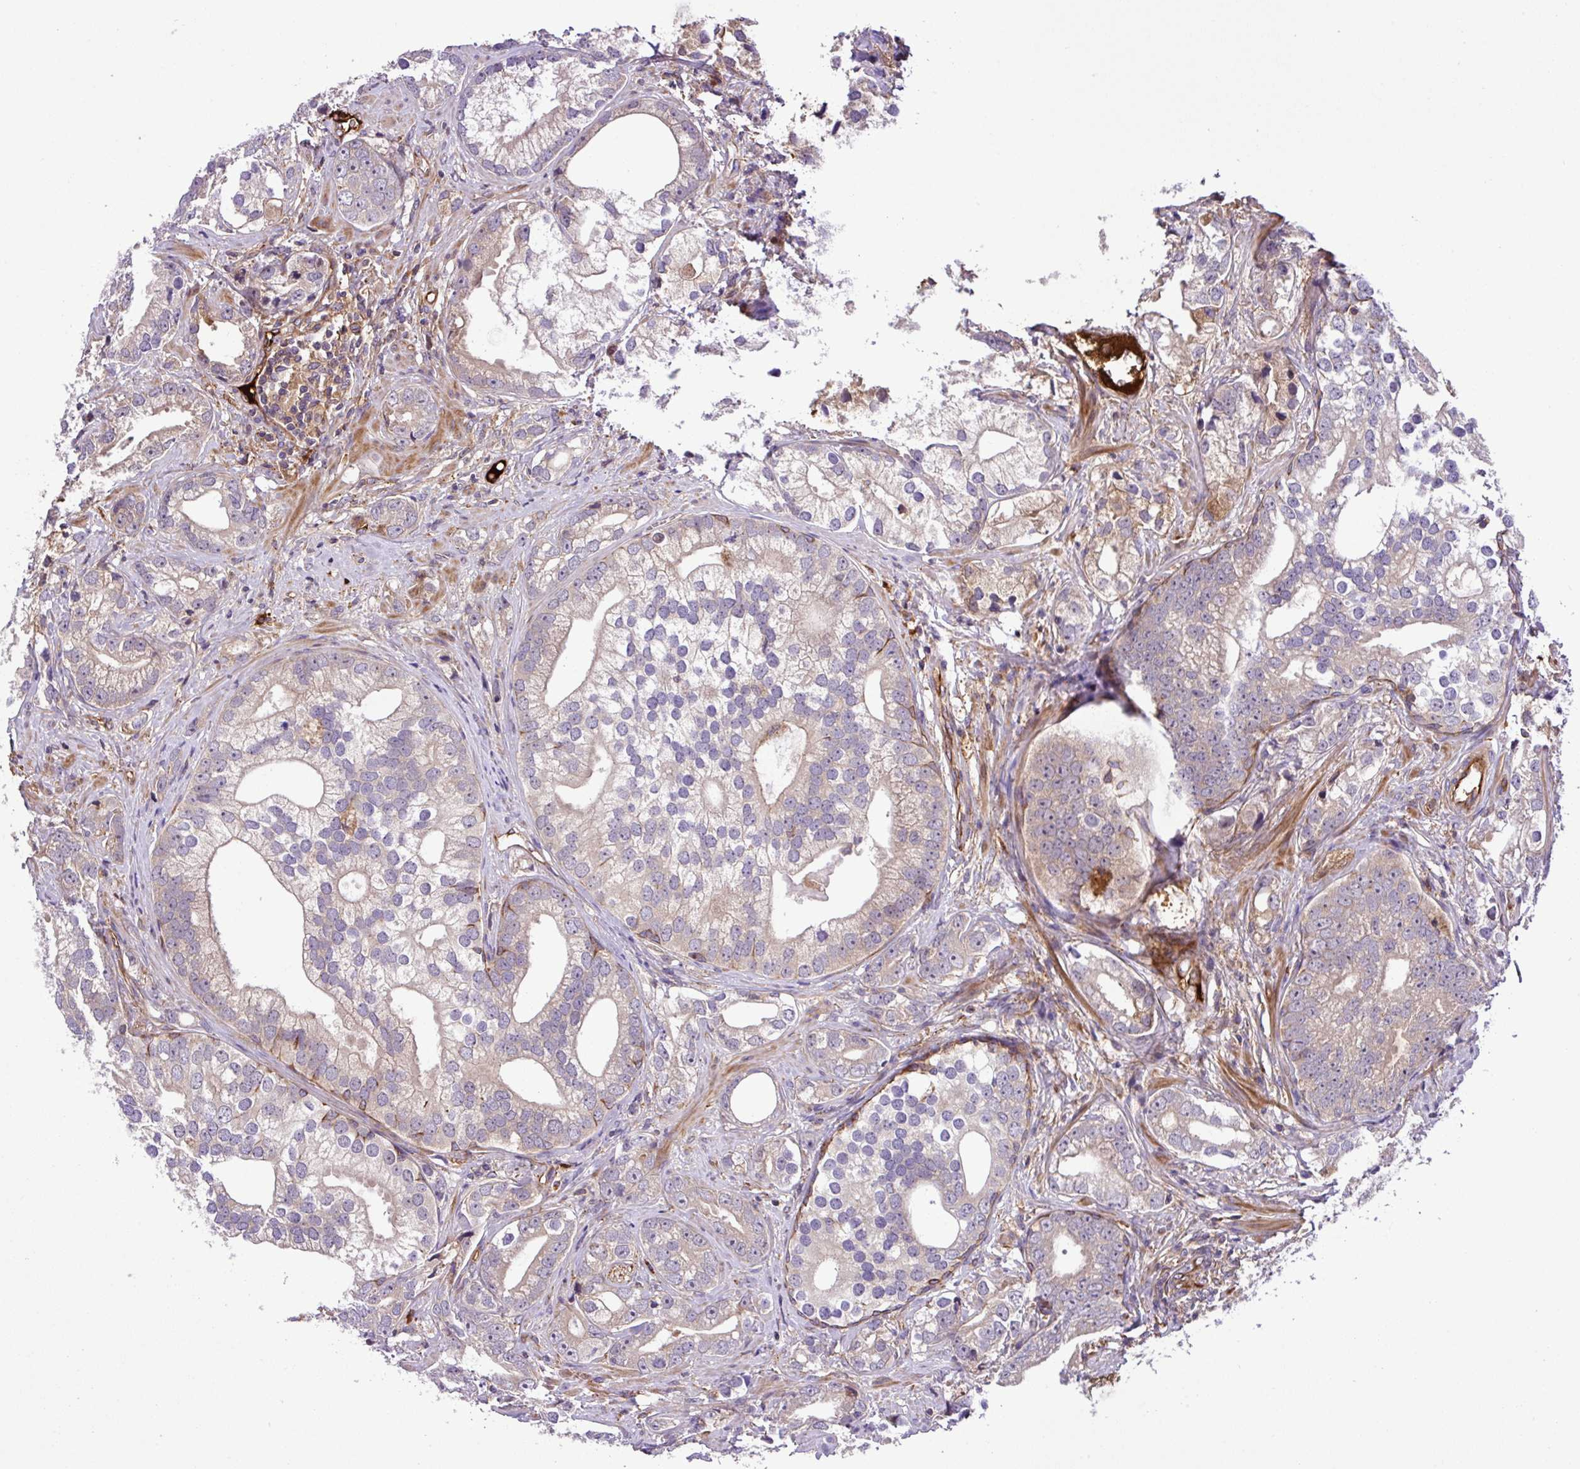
{"staining": {"intensity": "weak", "quantity": "<25%", "location": "cytoplasmic/membranous"}, "tissue": "prostate cancer", "cell_type": "Tumor cells", "image_type": "cancer", "snomed": [{"axis": "morphology", "description": "Adenocarcinoma, High grade"}, {"axis": "topography", "description": "Prostate"}], "caption": "DAB immunohistochemical staining of prostate cancer reveals no significant staining in tumor cells.", "gene": "ZNF266", "patient": {"sex": "male", "age": 75}}